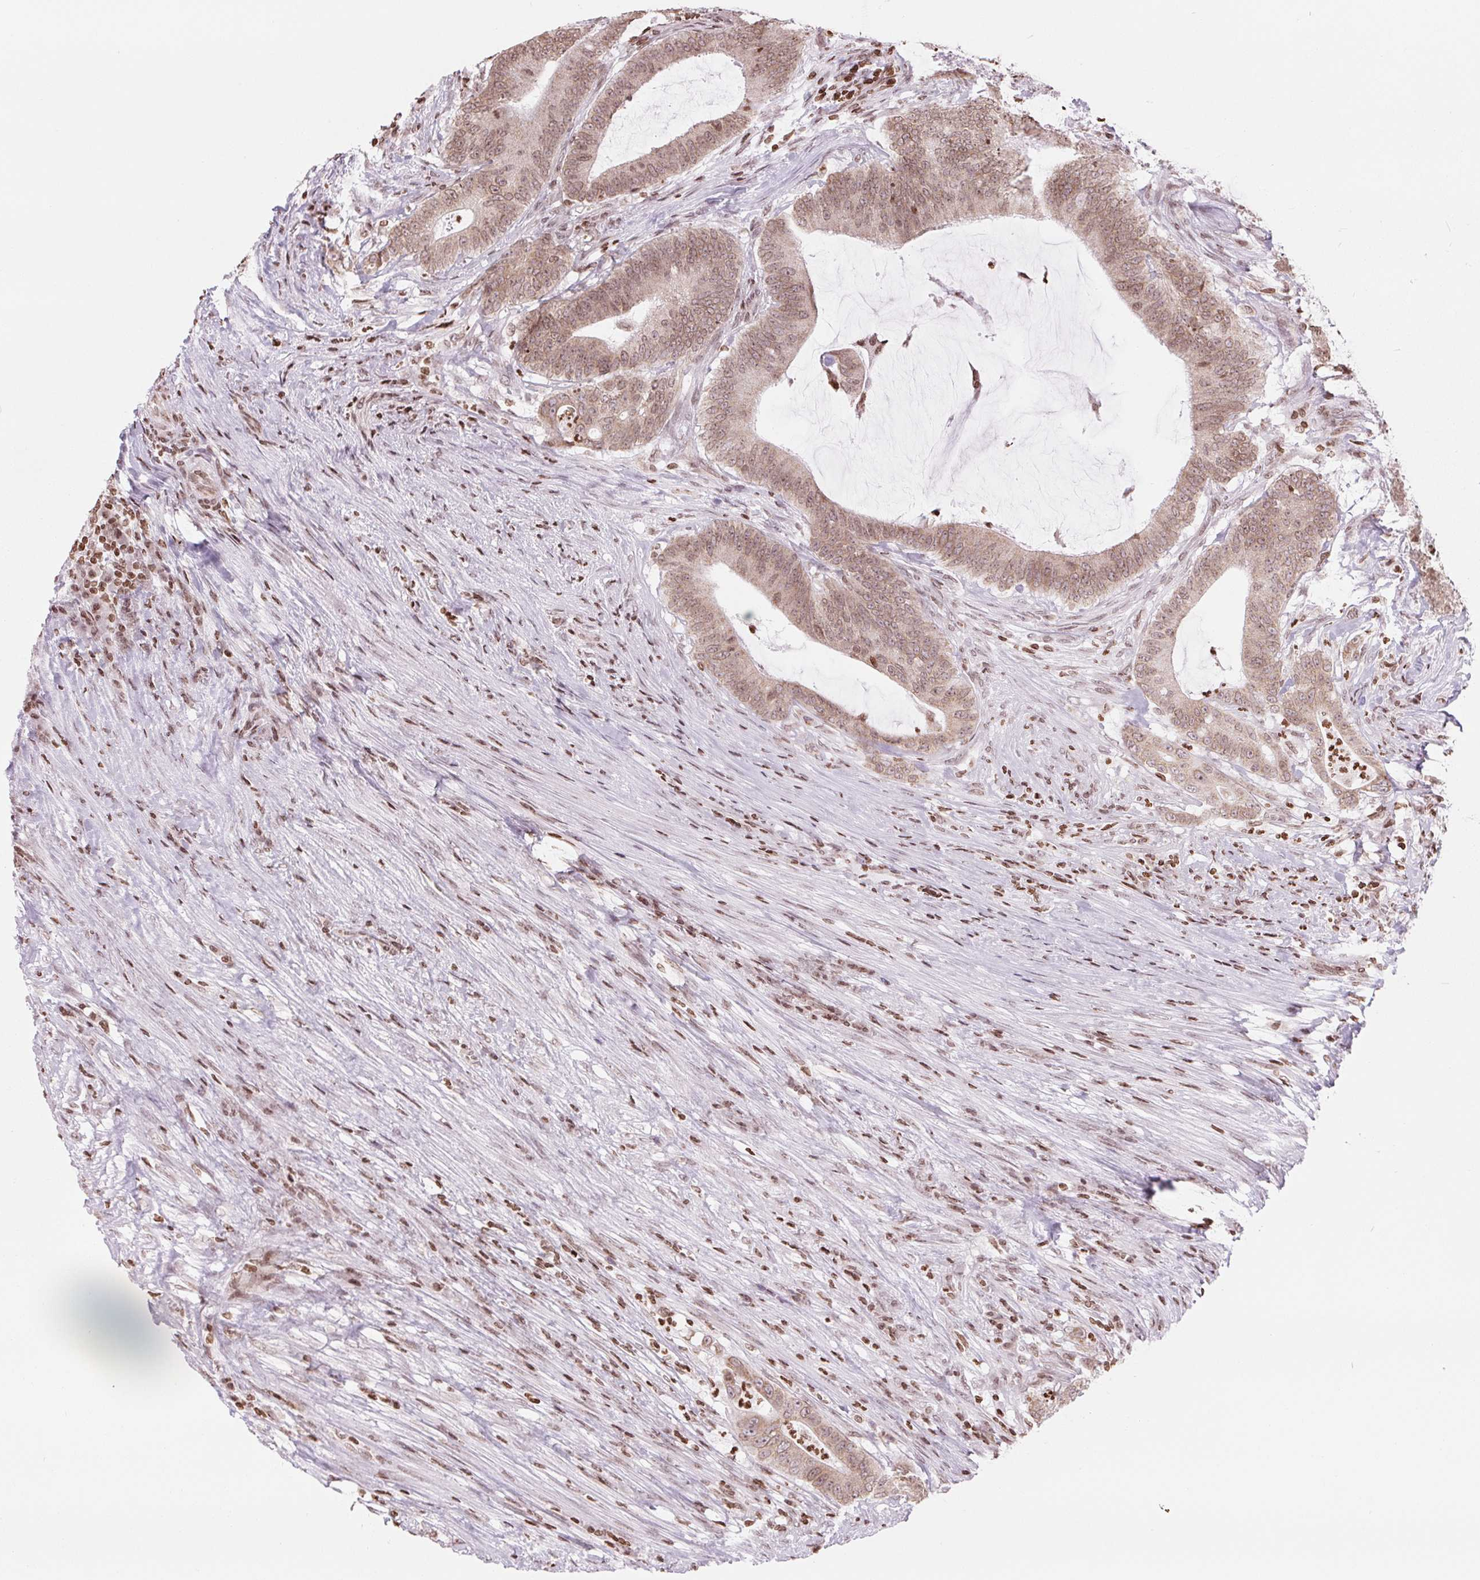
{"staining": {"intensity": "moderate", "quantity": ">75%", "location": "cytoplasmic/membranous,nuclear"}, "tissue": "colorectal cancer", "cell_type": "Tumor cells", "image_type": "cancer", "snomed": [{"axis": "morphology", "description": "Adenocarcinoma, NOS"}, {"axis": "topography", "description": "Colon"}], "caption": "Colorectal cancer tissue demonstrates moderate cytoplasmic/membranous and nuclear expression in about >75% of tumor cells", "gene": "SMIM12", "patient": {"sex": "female", "age": 43}}